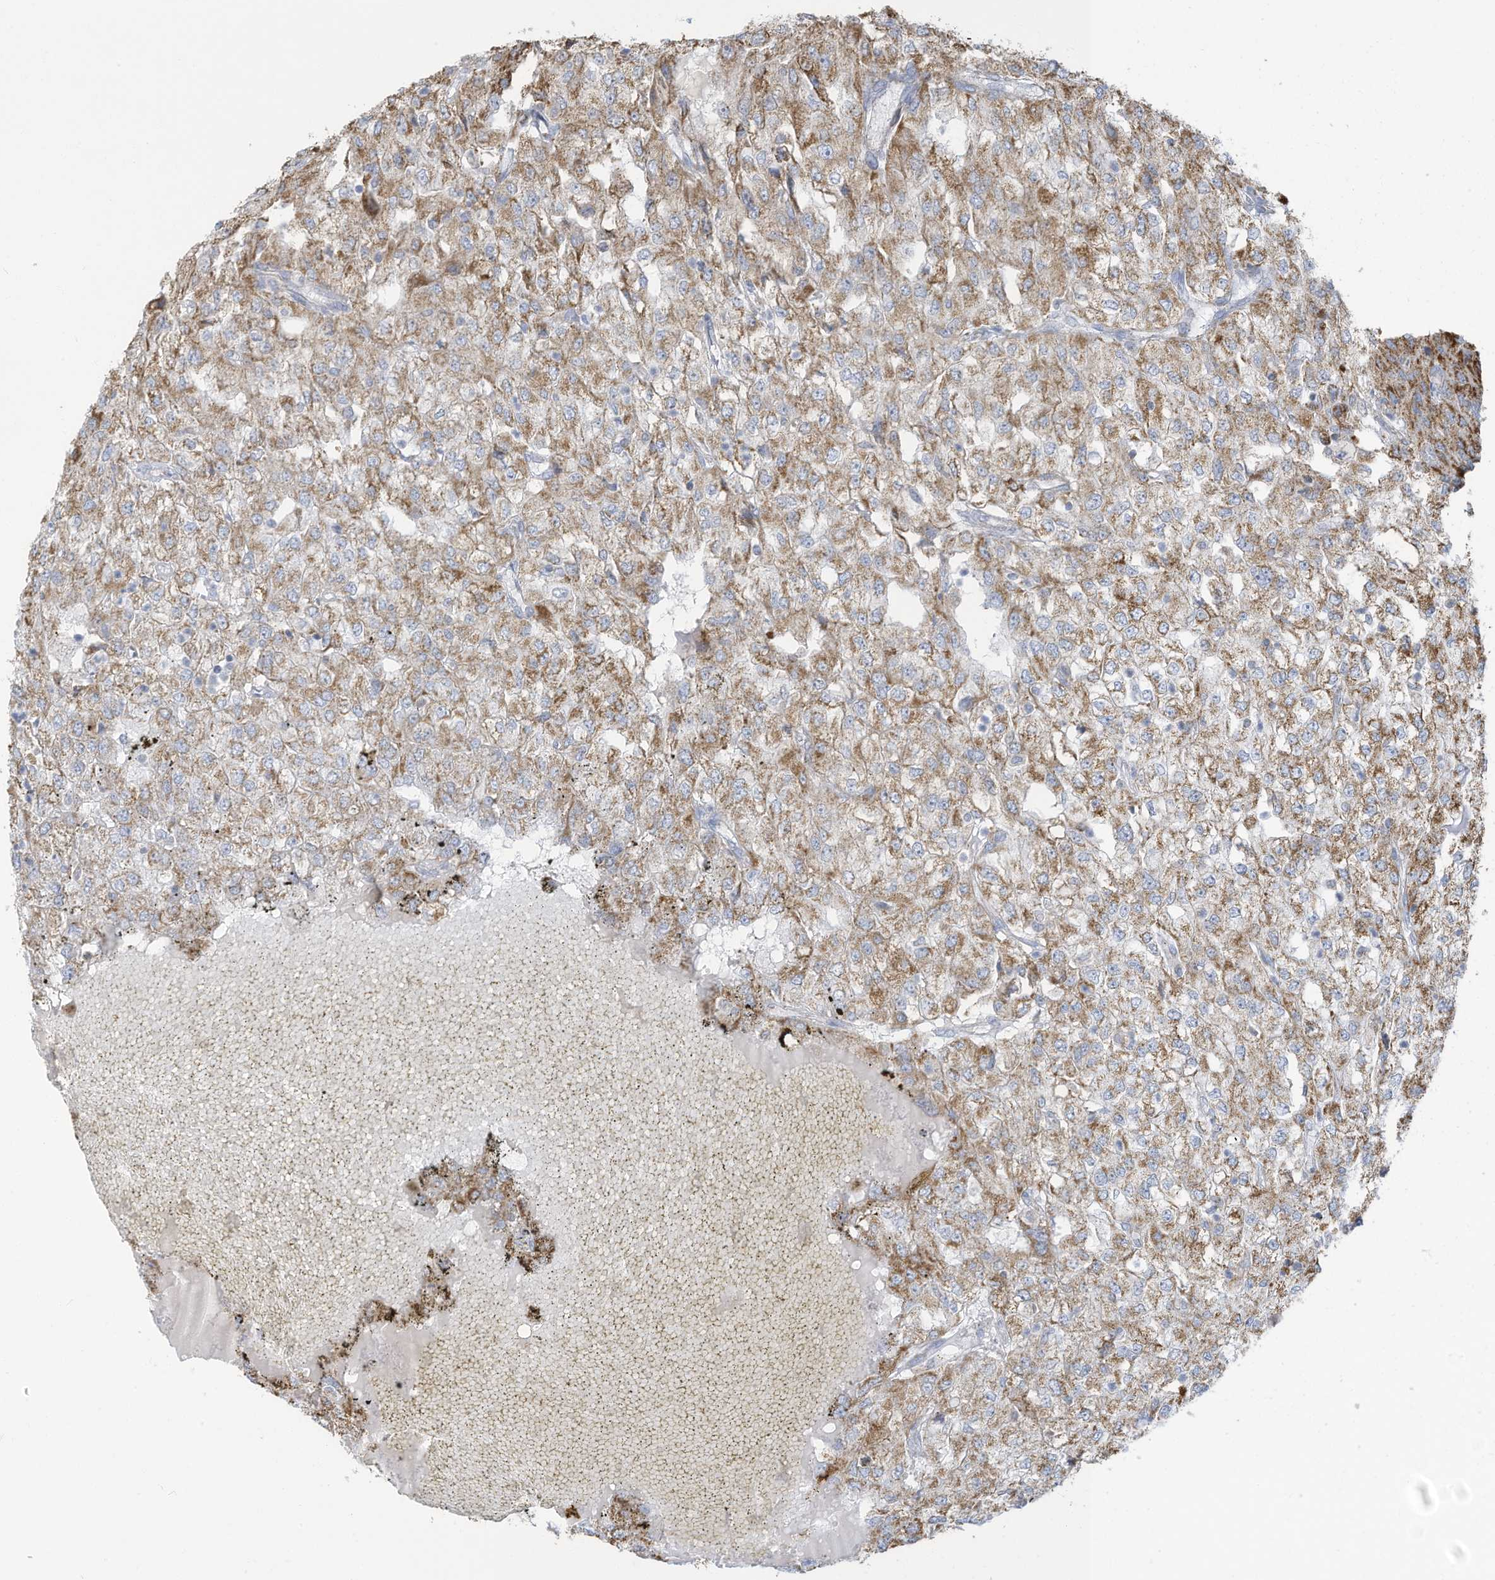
{"staining": {"intensity": "moderate", "quantity": ">75%", "location": "cytoplasmic/membranous"}, "tissue": "renal cancer", "cell_type": "Tumor cells", "image_type": "cancer", "snomed": [{"axis": "morphology", "description": "Adenocarcinoma, NOS"}, {"axis": "topography", "description": "Kidney"}], "caption": "Immunohistochemical staining of human renal cancer (adenocarcinoma) reveals medium levels of moderate cytoplasmic/membranous expression in approximately >75% of tumor cells.", "gene": "NLN", "patient": {"sex": "female", "age": 54}}